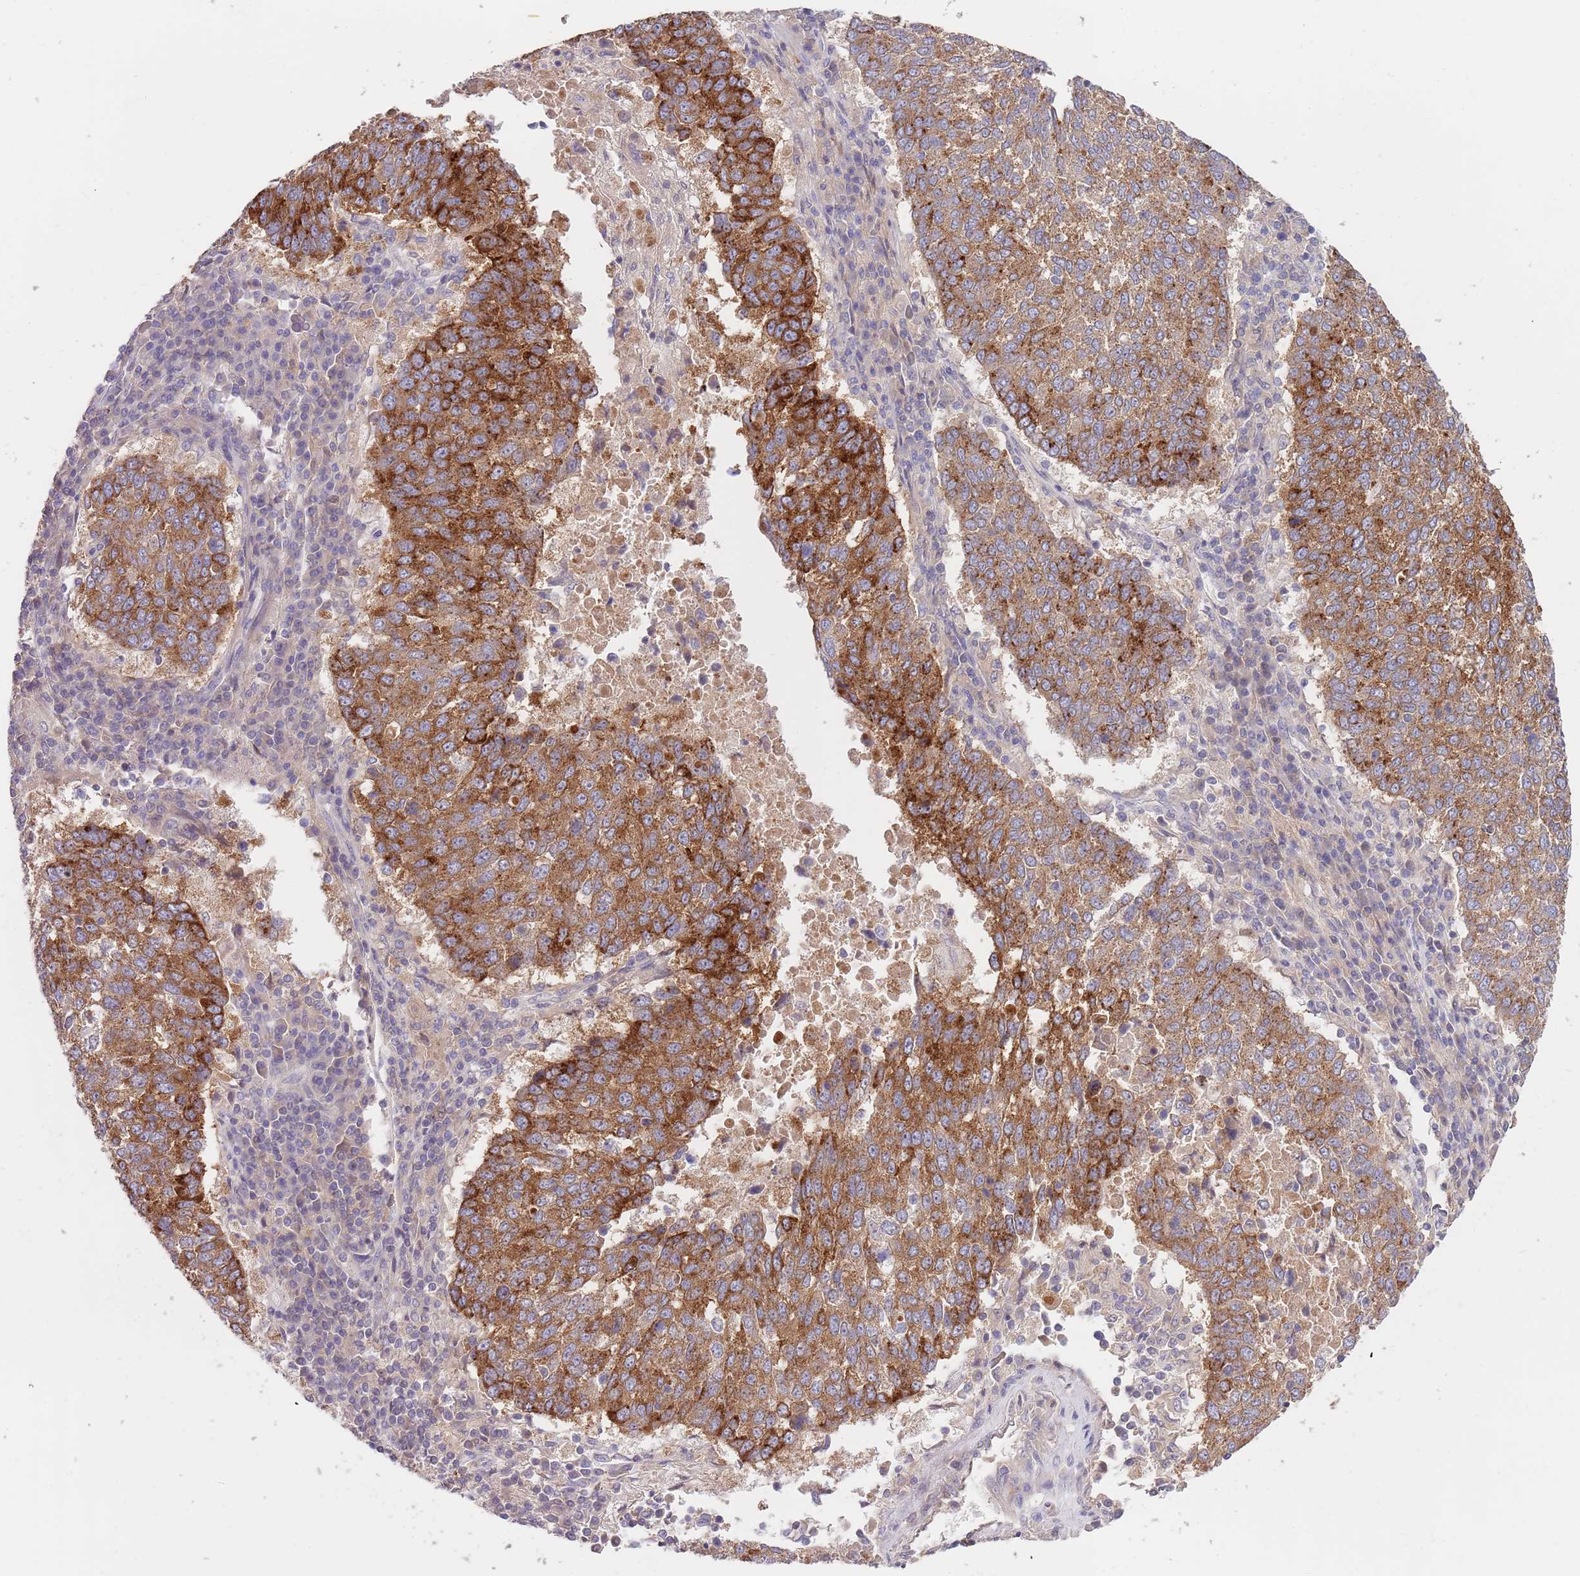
{"staining": {"intensity": "strong", "quantity": "25%-75%", "location": "cytoplasmic/membranous"}, "tissue": "lung cancer", "cell_type": "Tumor cells", "image_type": "cancer", "snomed": [{"axis": "morphology", "description": "Squamous cell carcinoma, NOS"}, {"axis": "topography", "description": "Lung"}], "caption": "A high-resolution photomicrograph shows immunohistochemistry staining of lung cancer (squamous cell carcinoma), which demonstrates strong cytoplasmic/membranous positivity in approximately 25%-75% of tumor cells.", "gene": "BORCS5", "patient": {"sex": "male", "age": 73}}